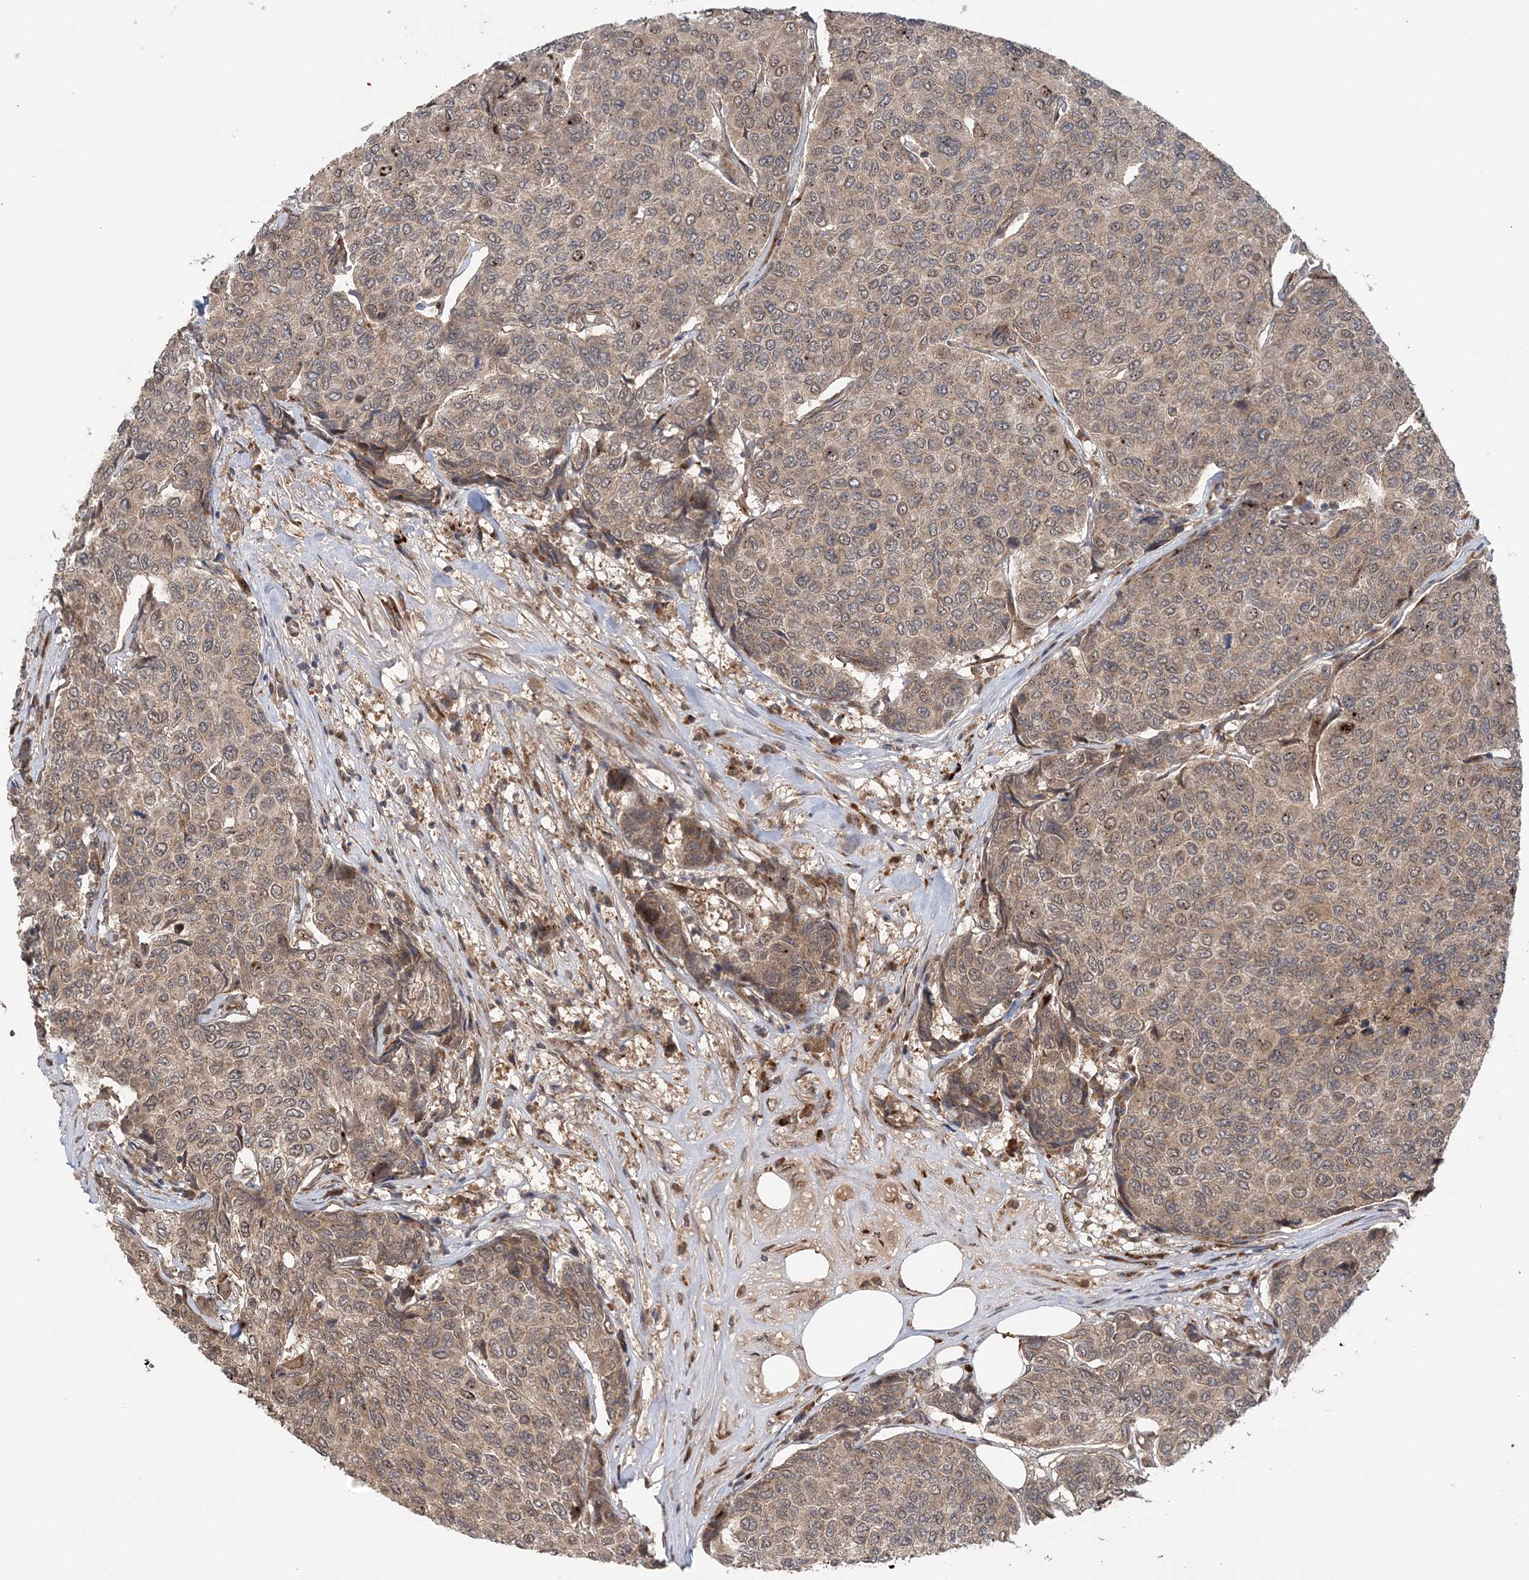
{"staining": {"intensity": "weak", "quantity": ">75%", "location": "cytoplasmic/membranous"}, "tissue": "breast cancer", "cell_type": "Tumor cells", "image_type": "cancer", "snomed": [{"axis": "morphology", "description": "Duct carcinoma"}, {"axis": "topography", "description": "Breast"}], "caption": "Breast cancer stained with immunohistochemistry (IHC) exhibits weak cytoplasmic/membranous positivity in approximately >75% of tumor cells.", "gene": "UBTD2", "patient": {"sex": "female", "age": 55}}